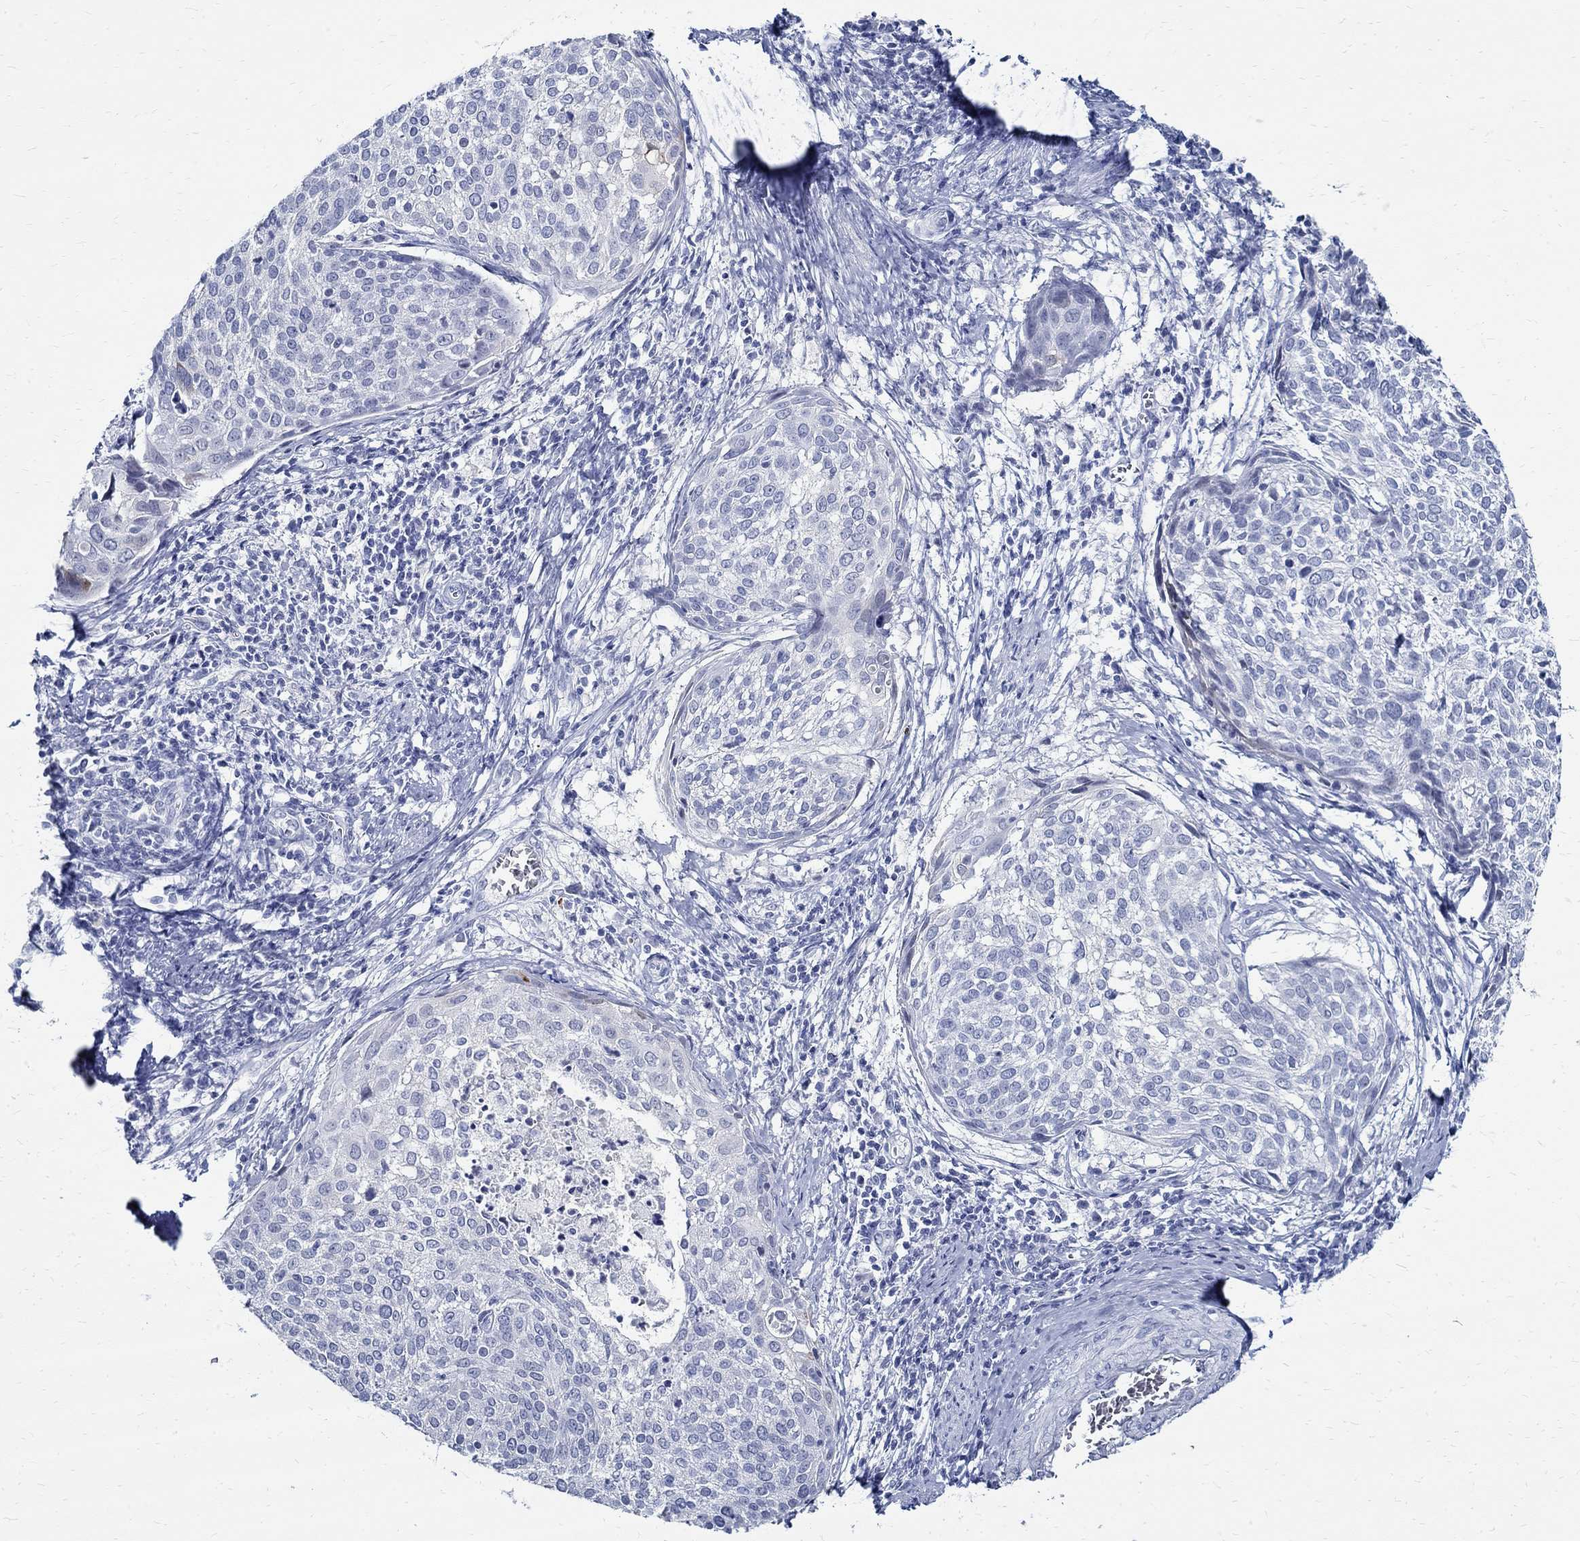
{"staining": {"intensity": "negative", "quantity": "none", "location": "none"}, "tissue": "cervical cancer", "cell_type": "Tumor cells", "image_type": "cancer", "snomed": [{"axis": "morphology", "description": "Squamous cell carcinoma, NOS"}, {"axis": "topography", "description": "Cervix"}], "caption": "Immunohistochemistry of human cervical squamous cell carcinoma exhibits no expression in tumor cells. (DAB (3,3'-diaminobenzidine) IHC, high magnification).", "gene": "BSPRY", "patient": {"sex": "female", "age": 39}}